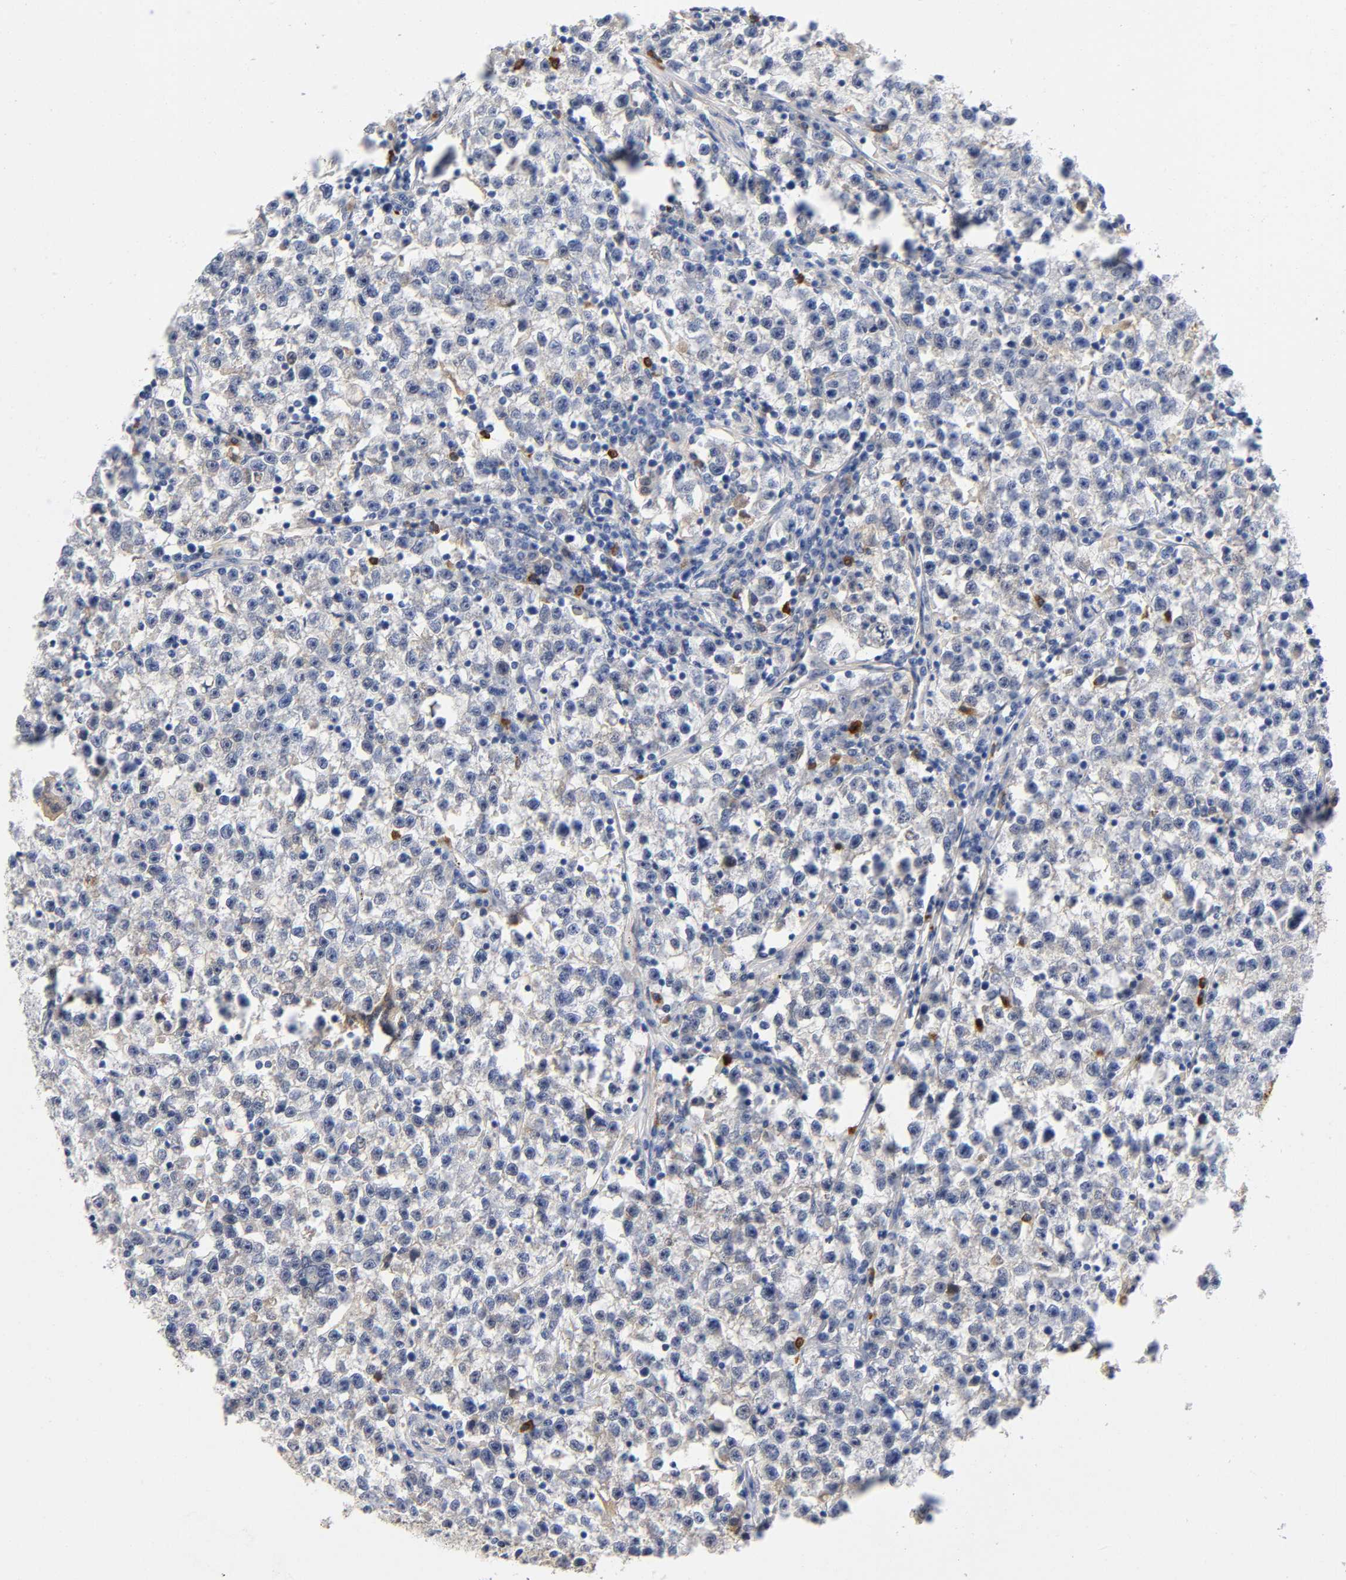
{"staining": {"intensity": "weak", "quantity": "<25%", "location": "cytoplasmic/membranous"}, "tissue": "testis cancer", "cell_type": "Tumor cells", "image_type": "cancer", "snomed": [{"axis": "morphology", "description": "Seminoma, NOS"}, {"axis": "topography", "description": "Testis"}], "caption": "An immunohistochemistry (IHC) image of testis cancer (seminoma) is shown. There is no staining in tumor cells of testis cancer (seminoma).", "gene": "TNC", "patient": {"sex": "male", "age": 22}}